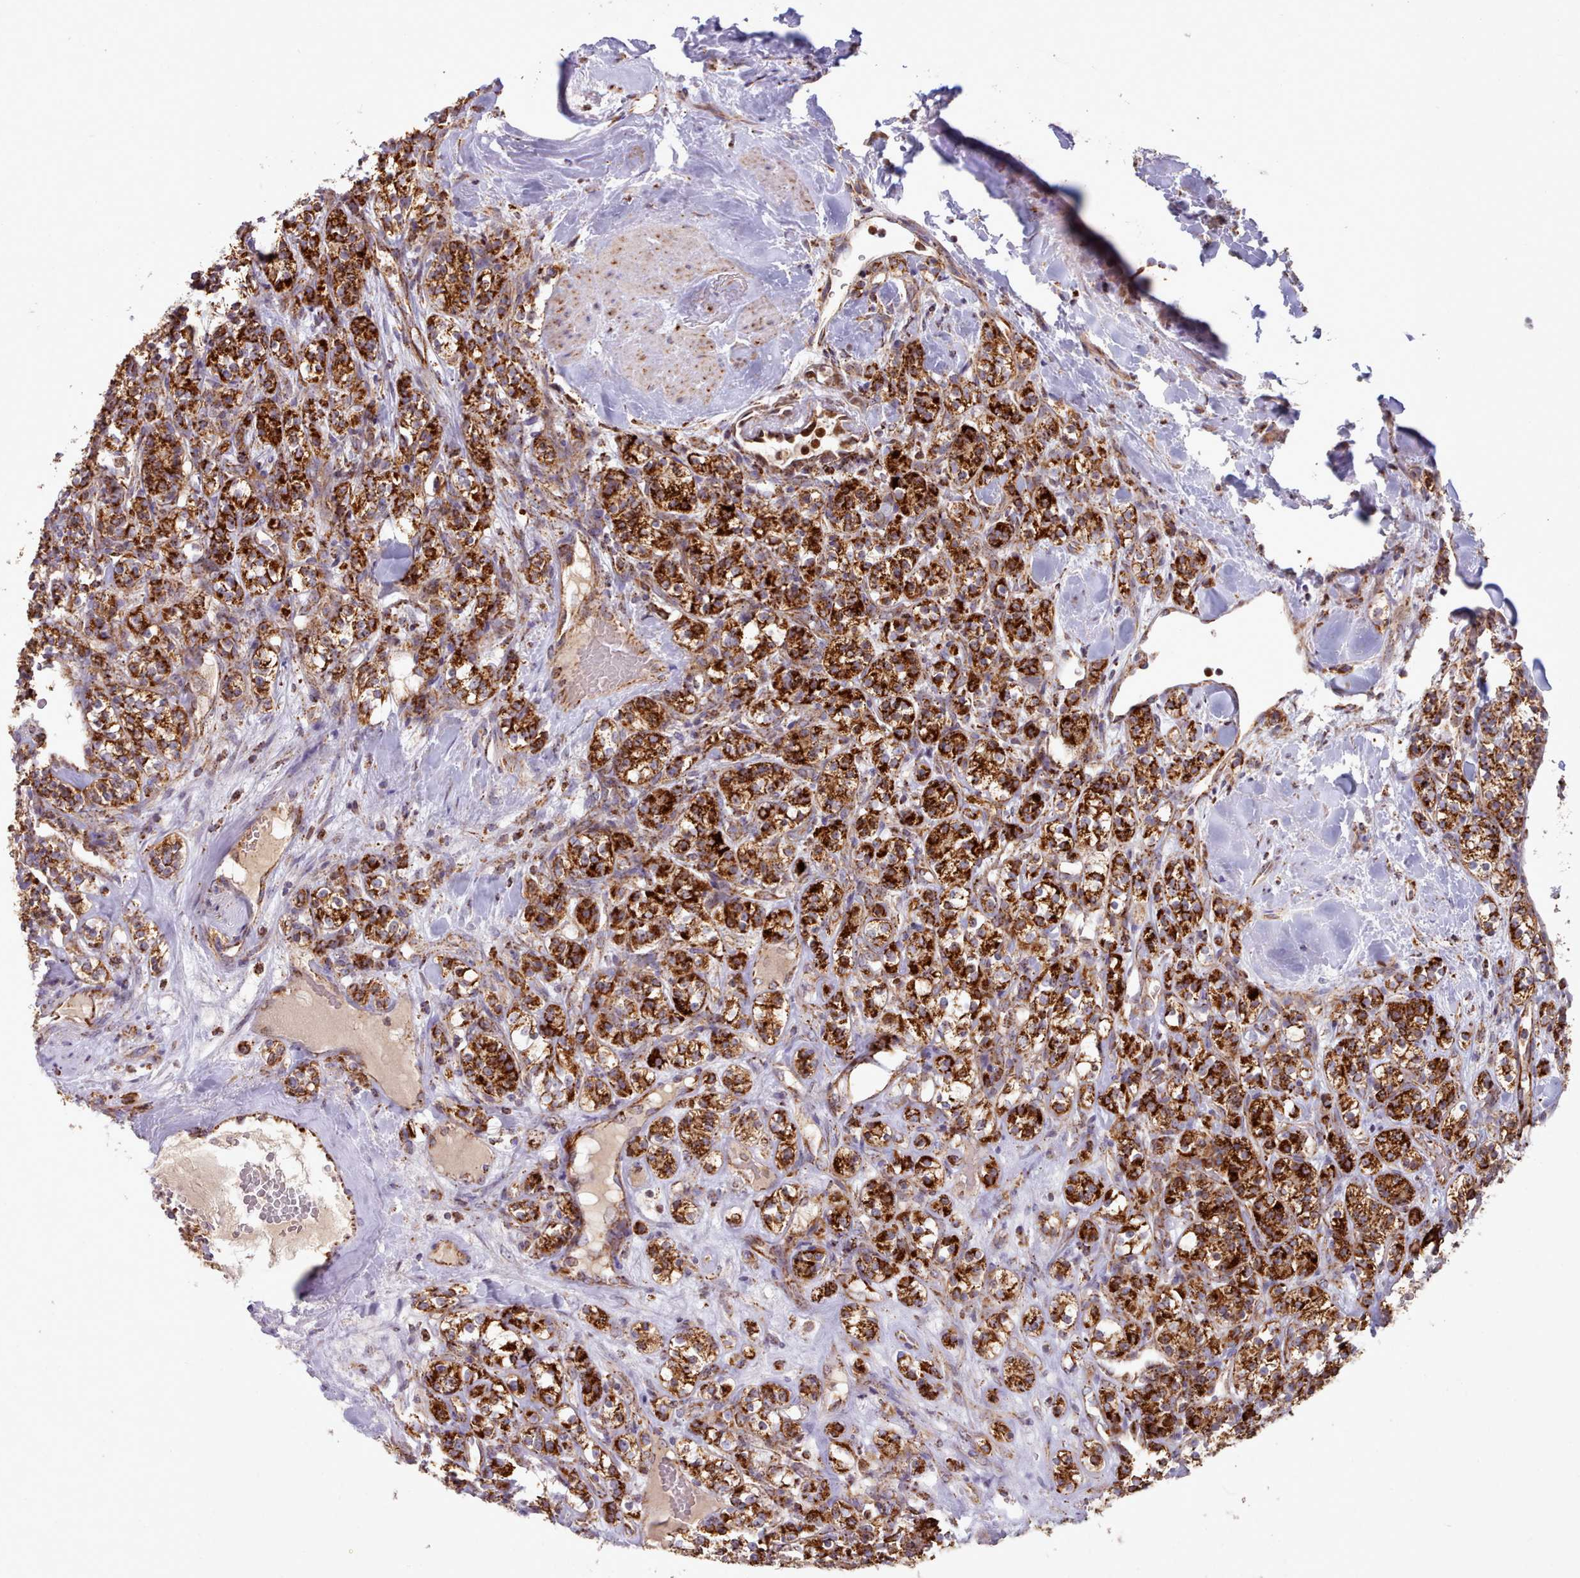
{"staining": {"intensity": "strong", "quantity": ">75%", "location": "cytoplasmic/membranous"}, "tissue": "renal cancer", "cell_type": "Tumor cells", "image_type": "cancer", "snomed": [{"axis": "morphology", "description": "Adenocarcinoma, NOS"}, {"axis": "topography", "description": "Kidney"}], "caption": "Tumor cells demonstrate strong cytoplasmic/membranous expression in approximately >75% of cells in adenocarcinoma (renal).", "gene": "HSDL2", "patient": {"sex": "male", "age": 77}}